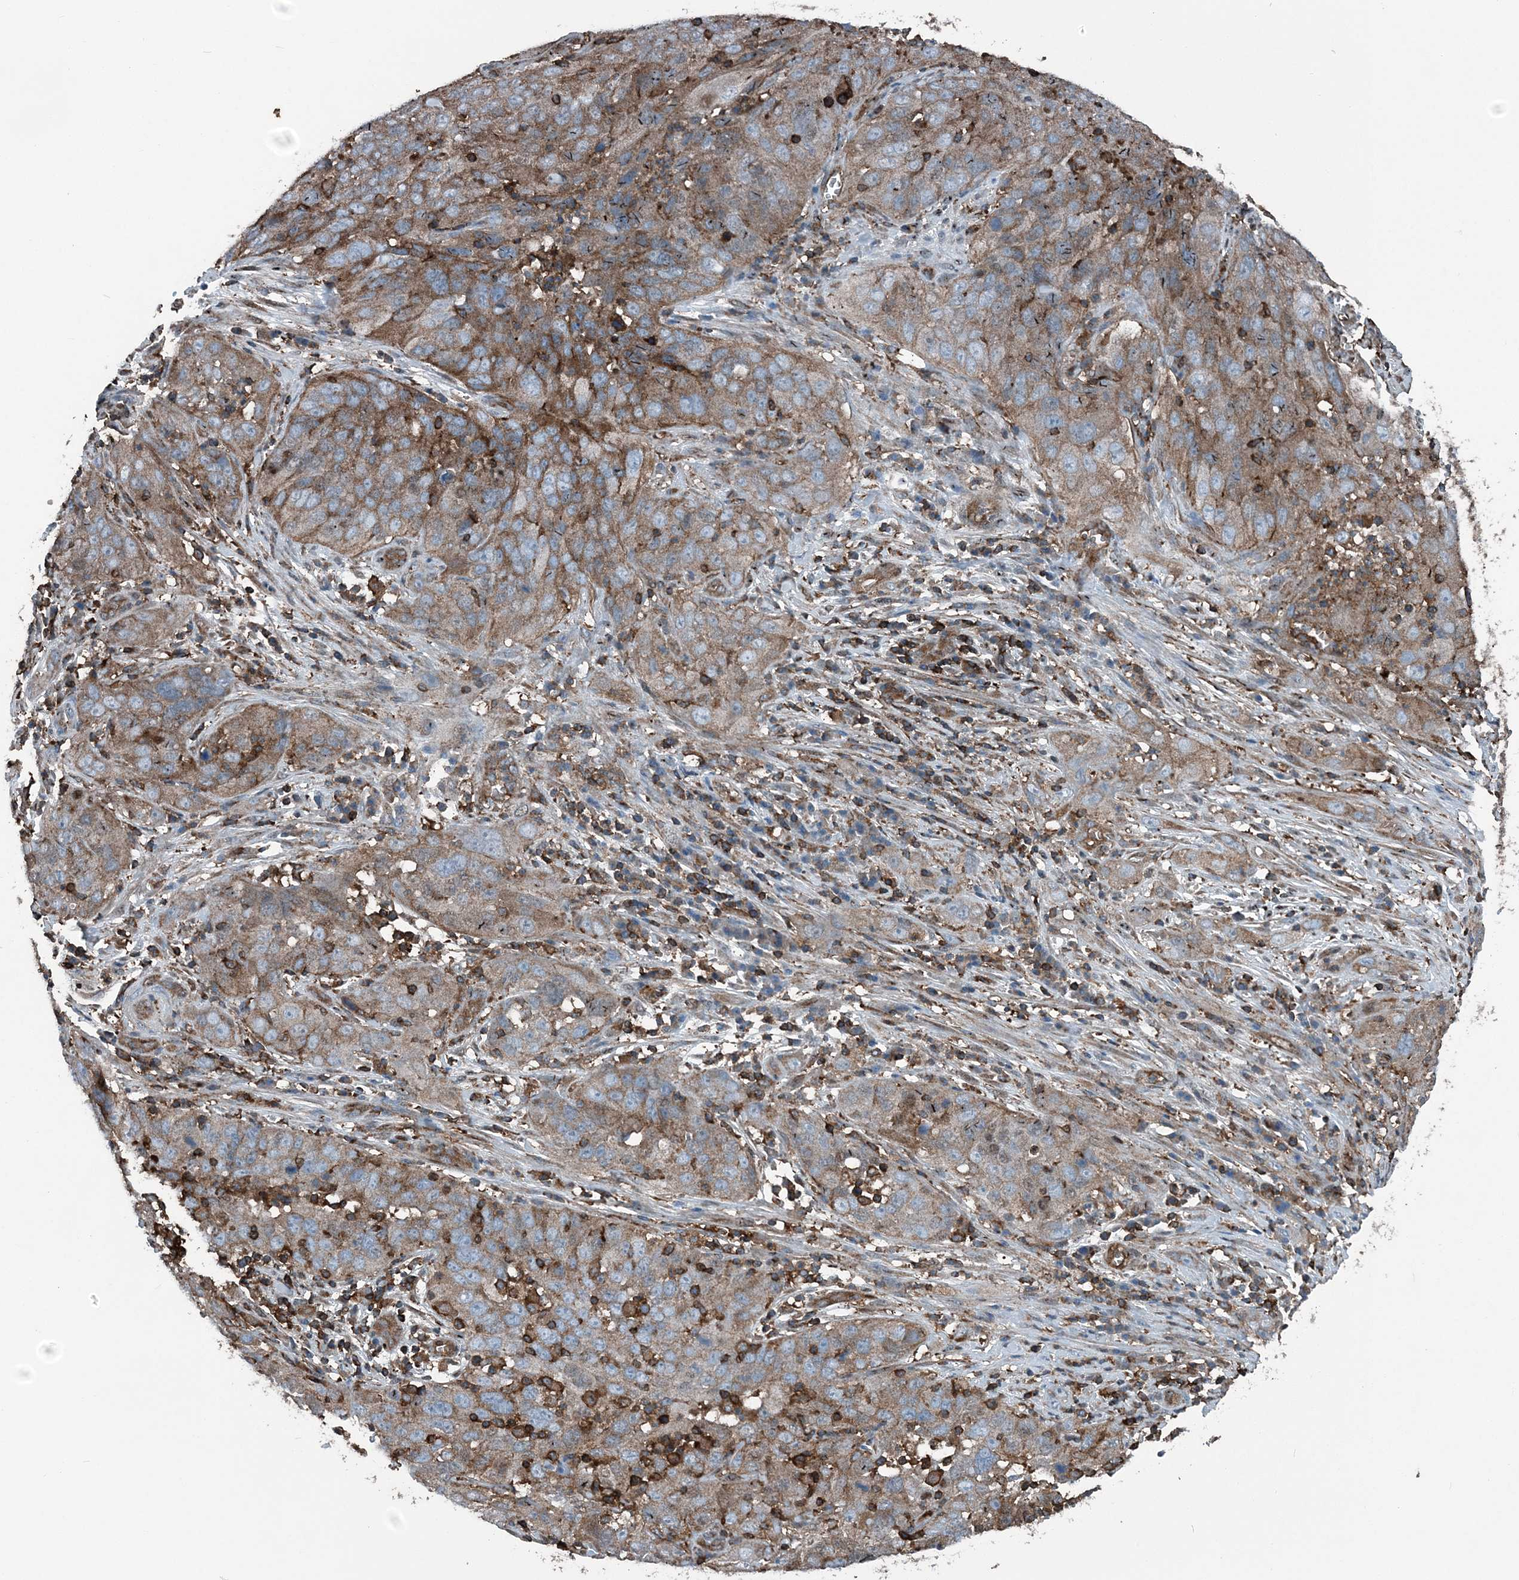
{"staining": {"intensity": "moderate", "quantity": "25%-75%", "location": "cytoplasmic/membranous"}, "tissue": "cervical cancer", "cell_type": "Tumor cells", "image_type": "cancer", "snomed": [{"axis": "morphology", "description": "Squamous cell carcinoma, NOS"}, {"axis": "topography", "description": "Cervix"}], "caption": "Moderate cytoplasmic/membranous positivity for a protein is identified in approximately 25%-75% of tumor cells of cervical squamous cell carcinoma using immunohistochemistry (IHC).", "gene": "CFL1", "patient": {"sex": "female", "age": 32}}